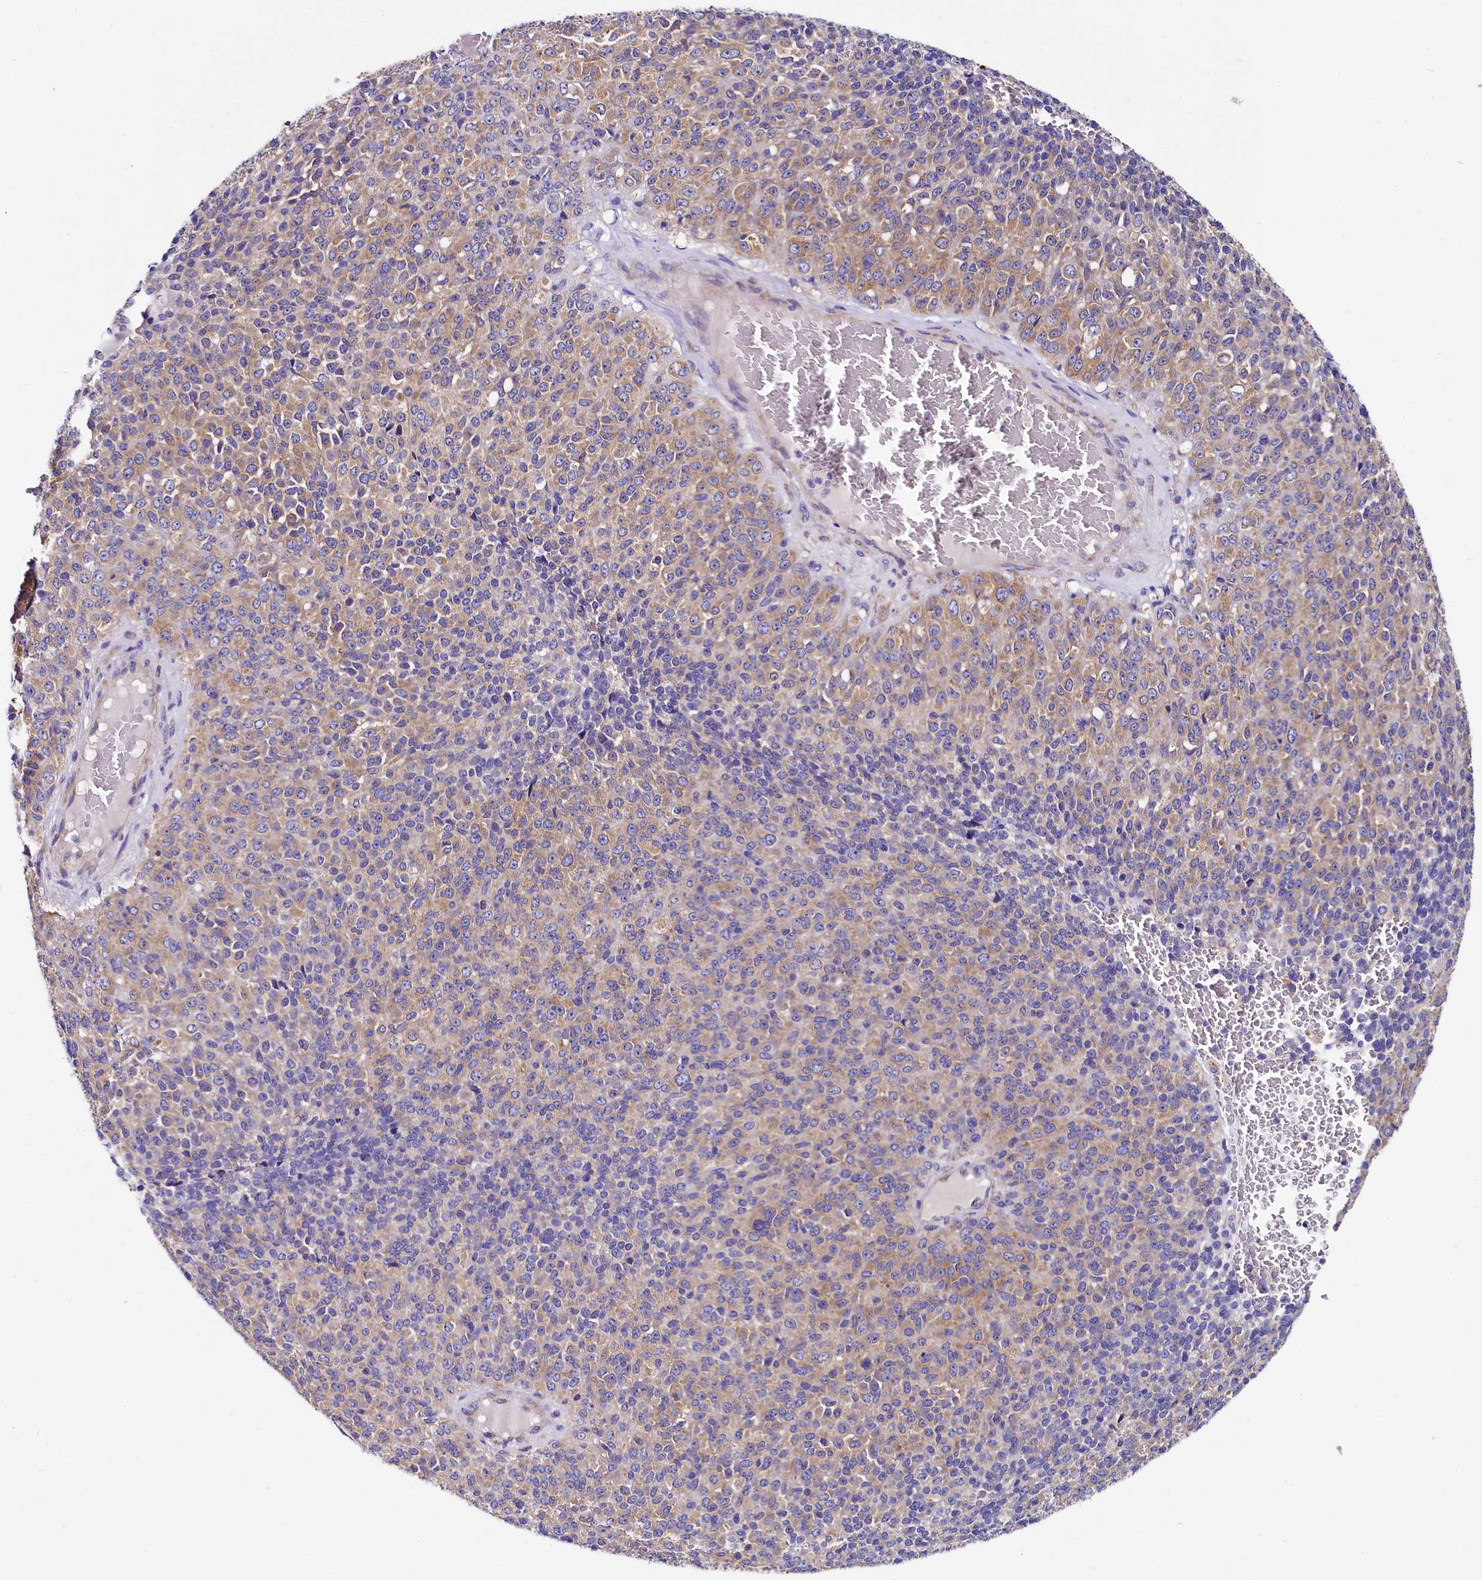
{"staining": {"intensity": "weak", "quantity": ">75%", "location": "cytoplasmic/membranous"}, "tissue": "melanoma", "cell_type": "Tumor cells", "image_type": "cancer", "snomed": [{"axis": "morphology", "description": "Malignant melanoma, Metastatic site"}, {"axis": "topography", "description": "Brain"}], "caption": "Immunohistochemical staining of human melanoma displays low levels of weak cytoplasmic/membranous expression in approximately >75% of tumor cells.", "gene": "QARS1", "patient": {"sex": "female", "age": 56}}